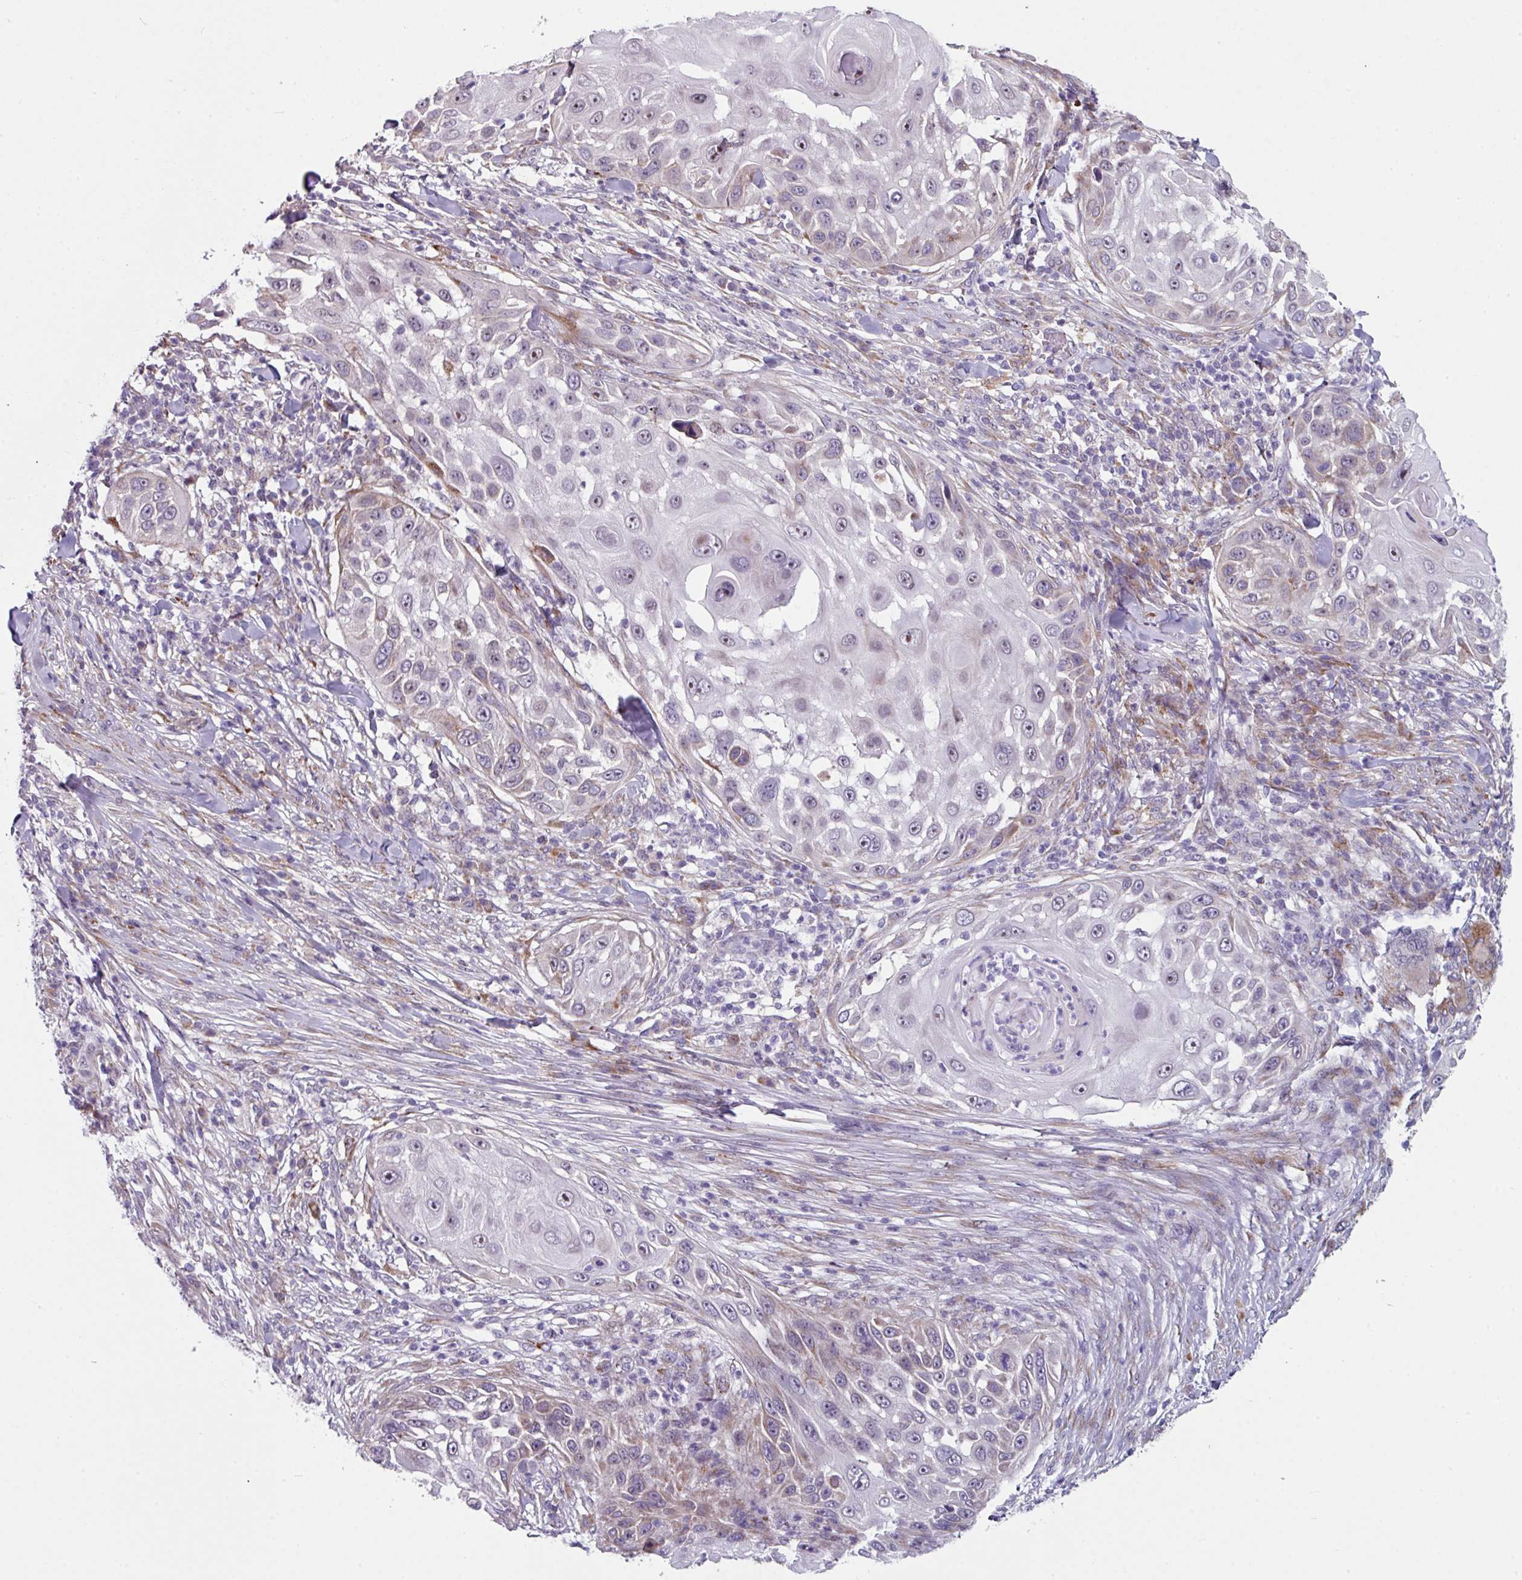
{"staining": {"intensity": "negative", "quantity": "none", "location": "none"}, "tissue": "skin cancer", "cell_type": "Tumor cells", "image_type": "cancer", "snomed": [{"axis": "morphology", "description": "Squamous cell carcinoma, NOS"}, {"axis": "topography", "description": "Skin"}], "caption": "Human skin cancer stained for a protein using immunohistochemistry demonstrates no positivity in tumor cells.", "gene": "BMS1", "patient": {"sex": "female", "age": 44}}